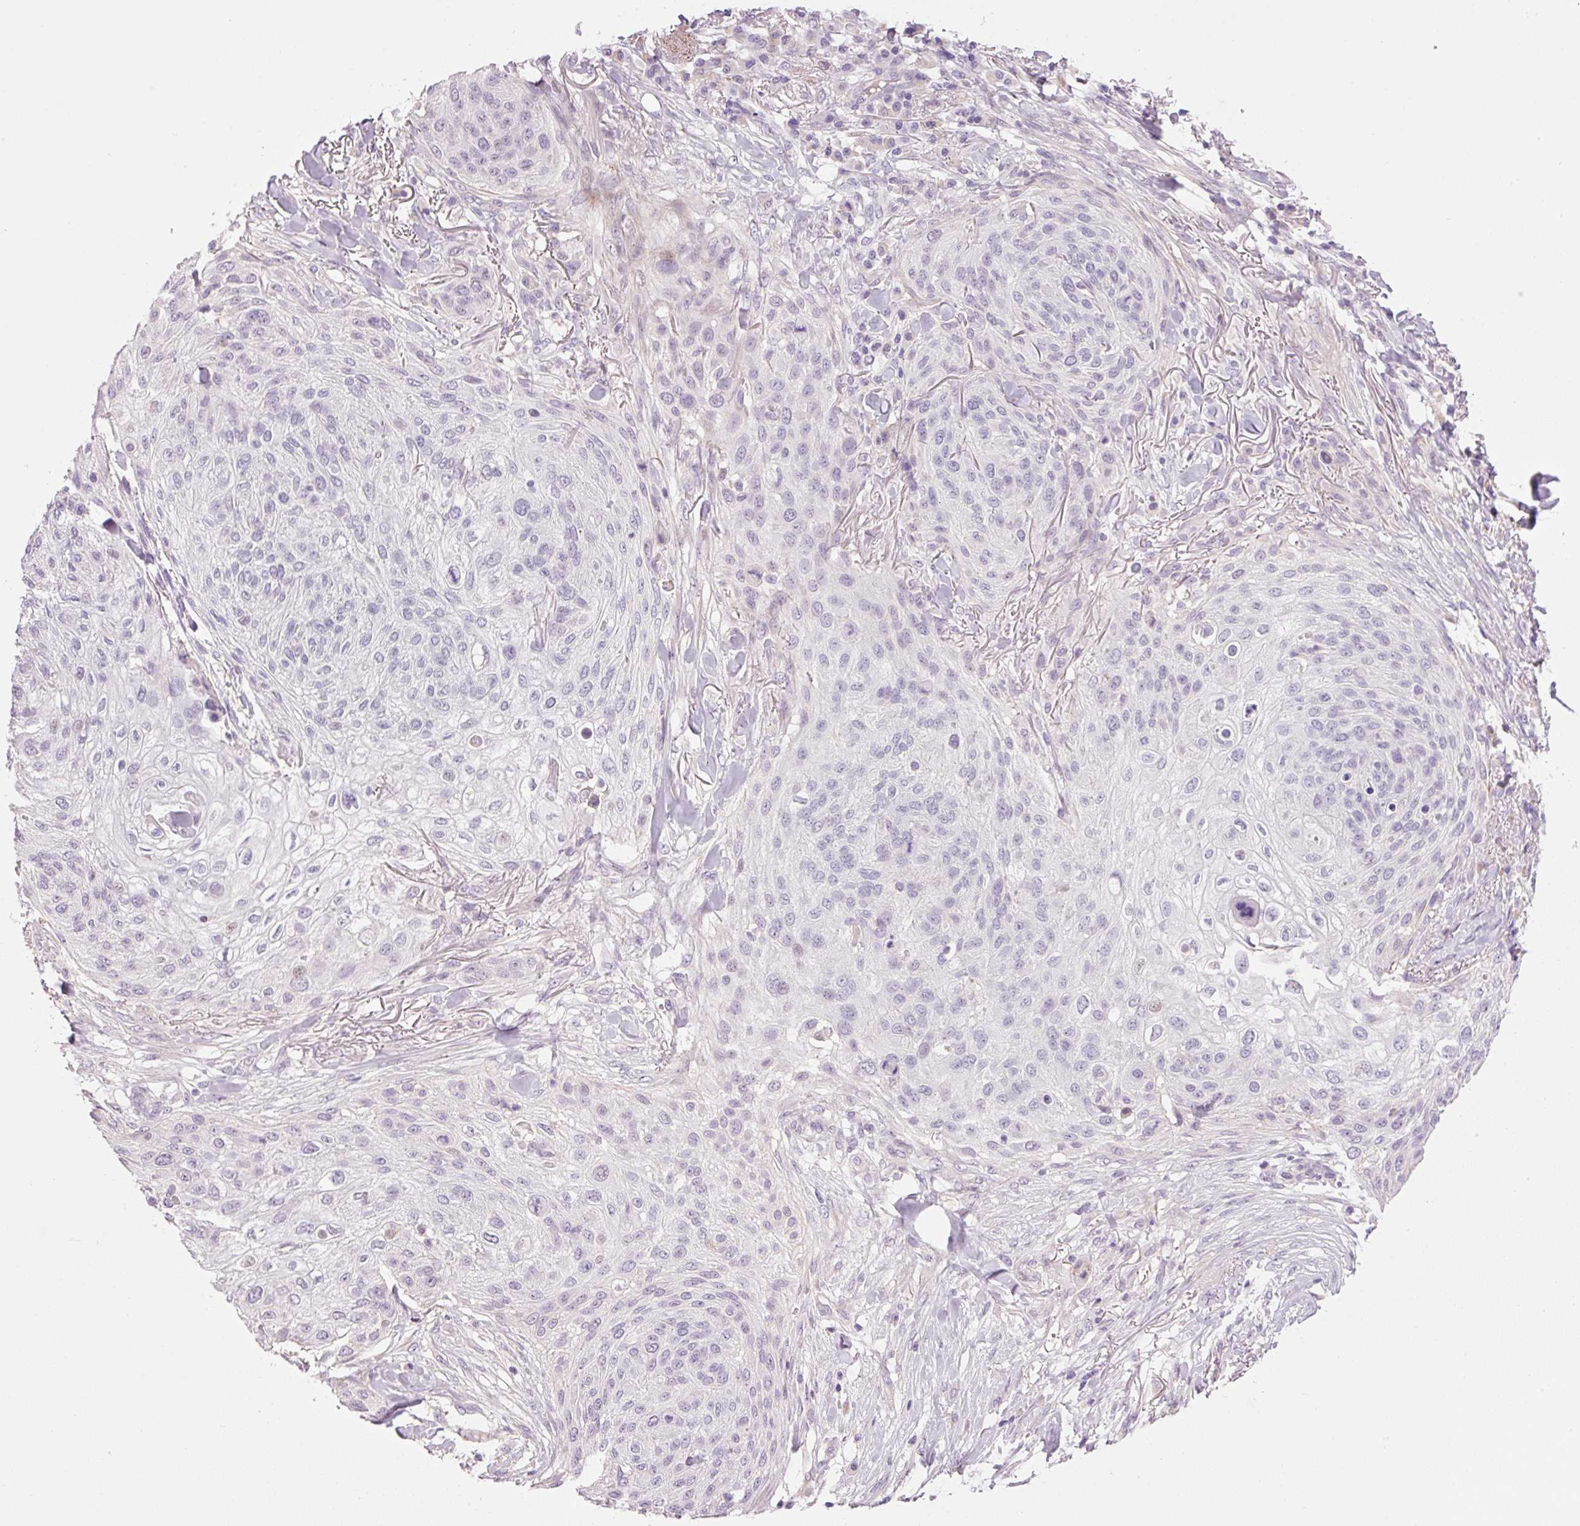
{"staining": {"intensity": "negative", "quantity": "none", "location": "none"}, "tissue": "skin cancer", "cell_type": "Tumor cells", "image_type": "cancer", "snomed": [{"axis": "morphology", "description": "Squamous cell carcinoma, NOS"}, {"axis": "topography", "description": "Skin"}], "caption": "Immunohistochemistry of skin cancer demonstrates no staining in tumor cells. The staining was performed using DAB (3,3'-diaminobenzidine) to visualize the protein expression in brown, while the nuclei were stained in blue with hematoxylin (Magnification: 20x).", "gene": "HNF1A", "patient": {"sex": "female", "age": 87}}